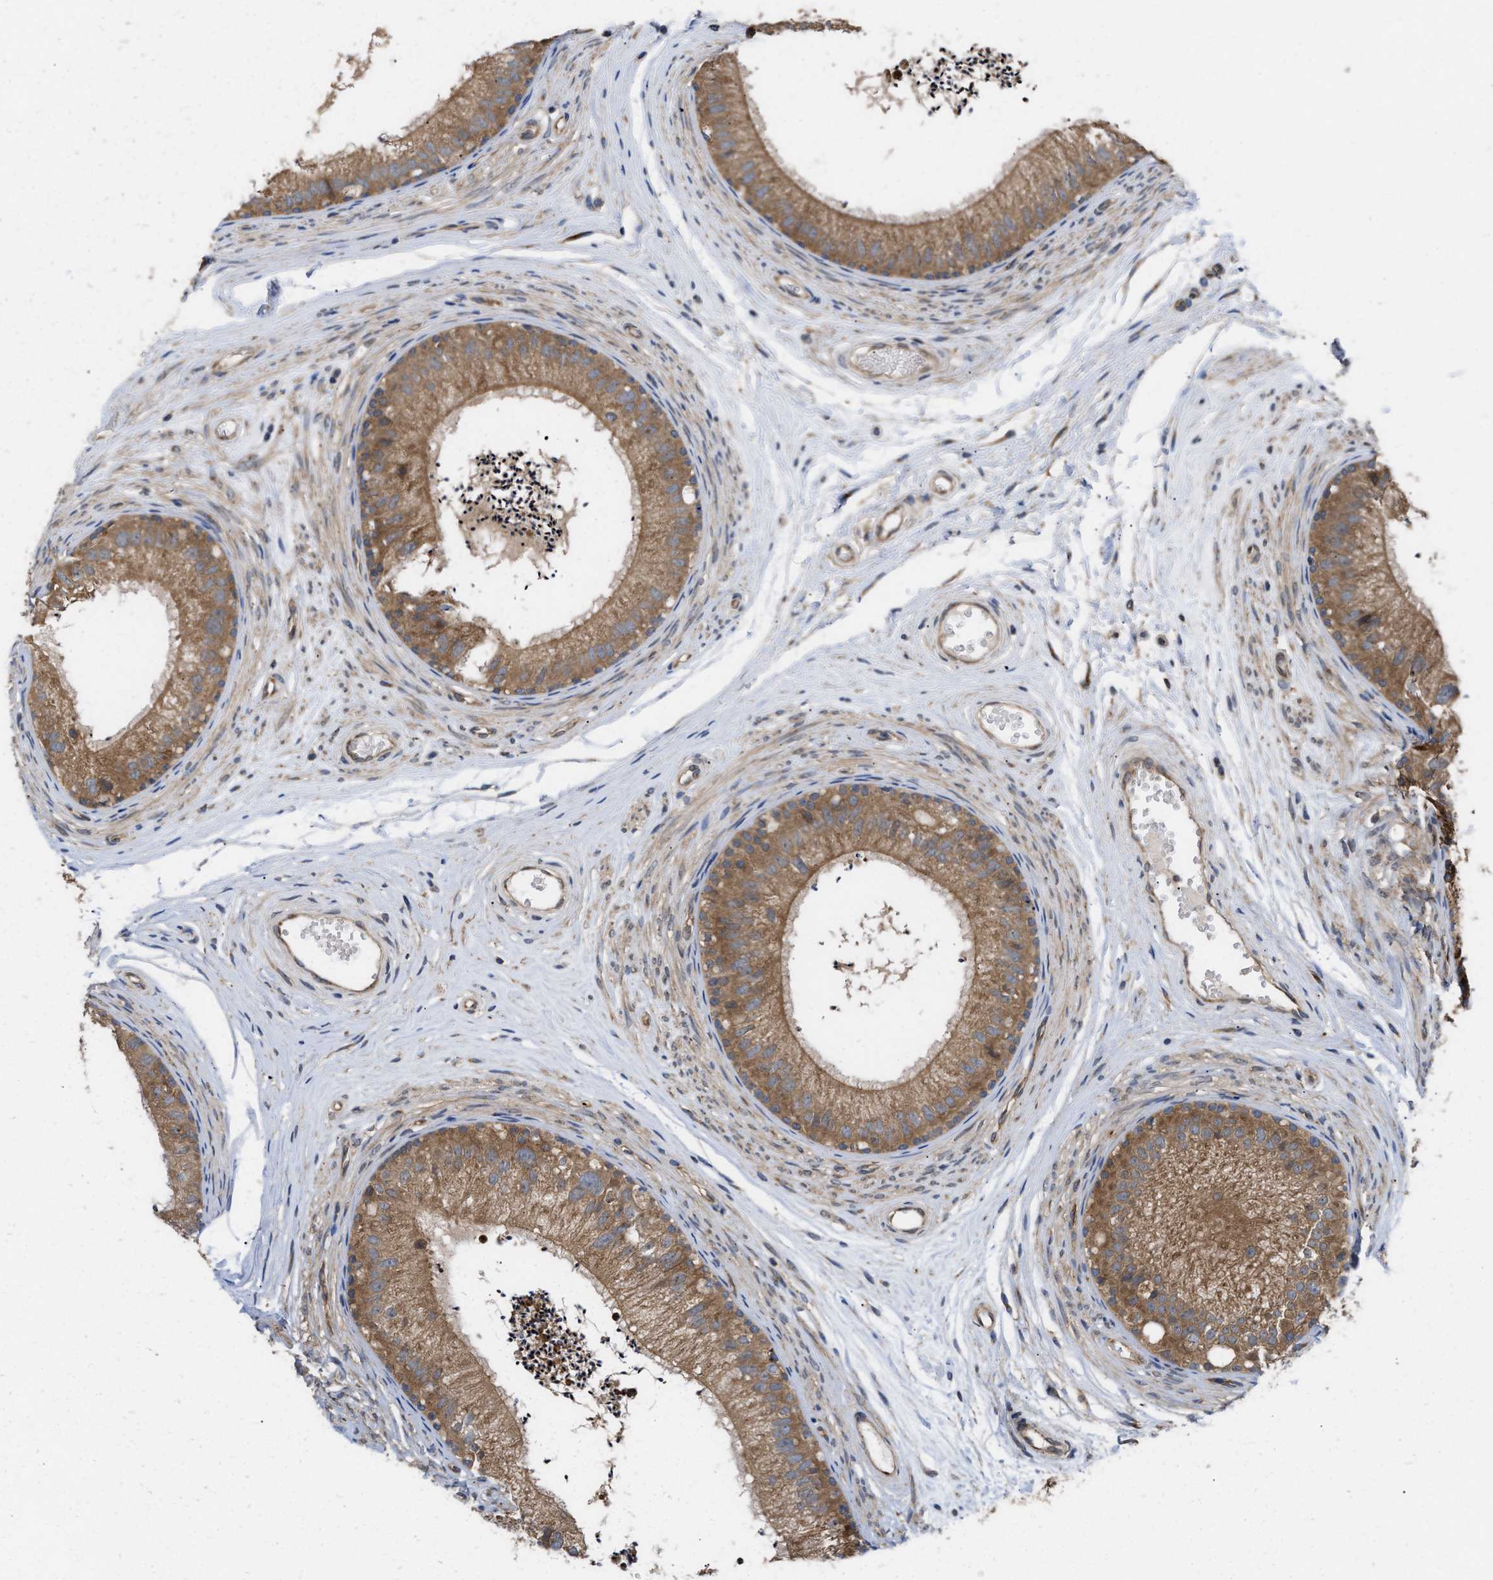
{"staining": {"intensity": "moderate", "quantity": ">75%", "location": "cytoplasmic/membranous"}, "tissue": "epididymis", "cell_type": "Glandular cells", "image_type": "normal", "snomed": [{"axis": "morphology", "description": "Normal tissue, NOS"}, {"axis": "topography", "description": "Epididymis"}], "caption": "Epididymis stained with DAB IHC shows medium levels of moderate cytoplasmic/membranous positivity in approximately >75% of glandular cells.", "gene": "LAPTM4B", "patient": {"sex": "male", "age": 56}}